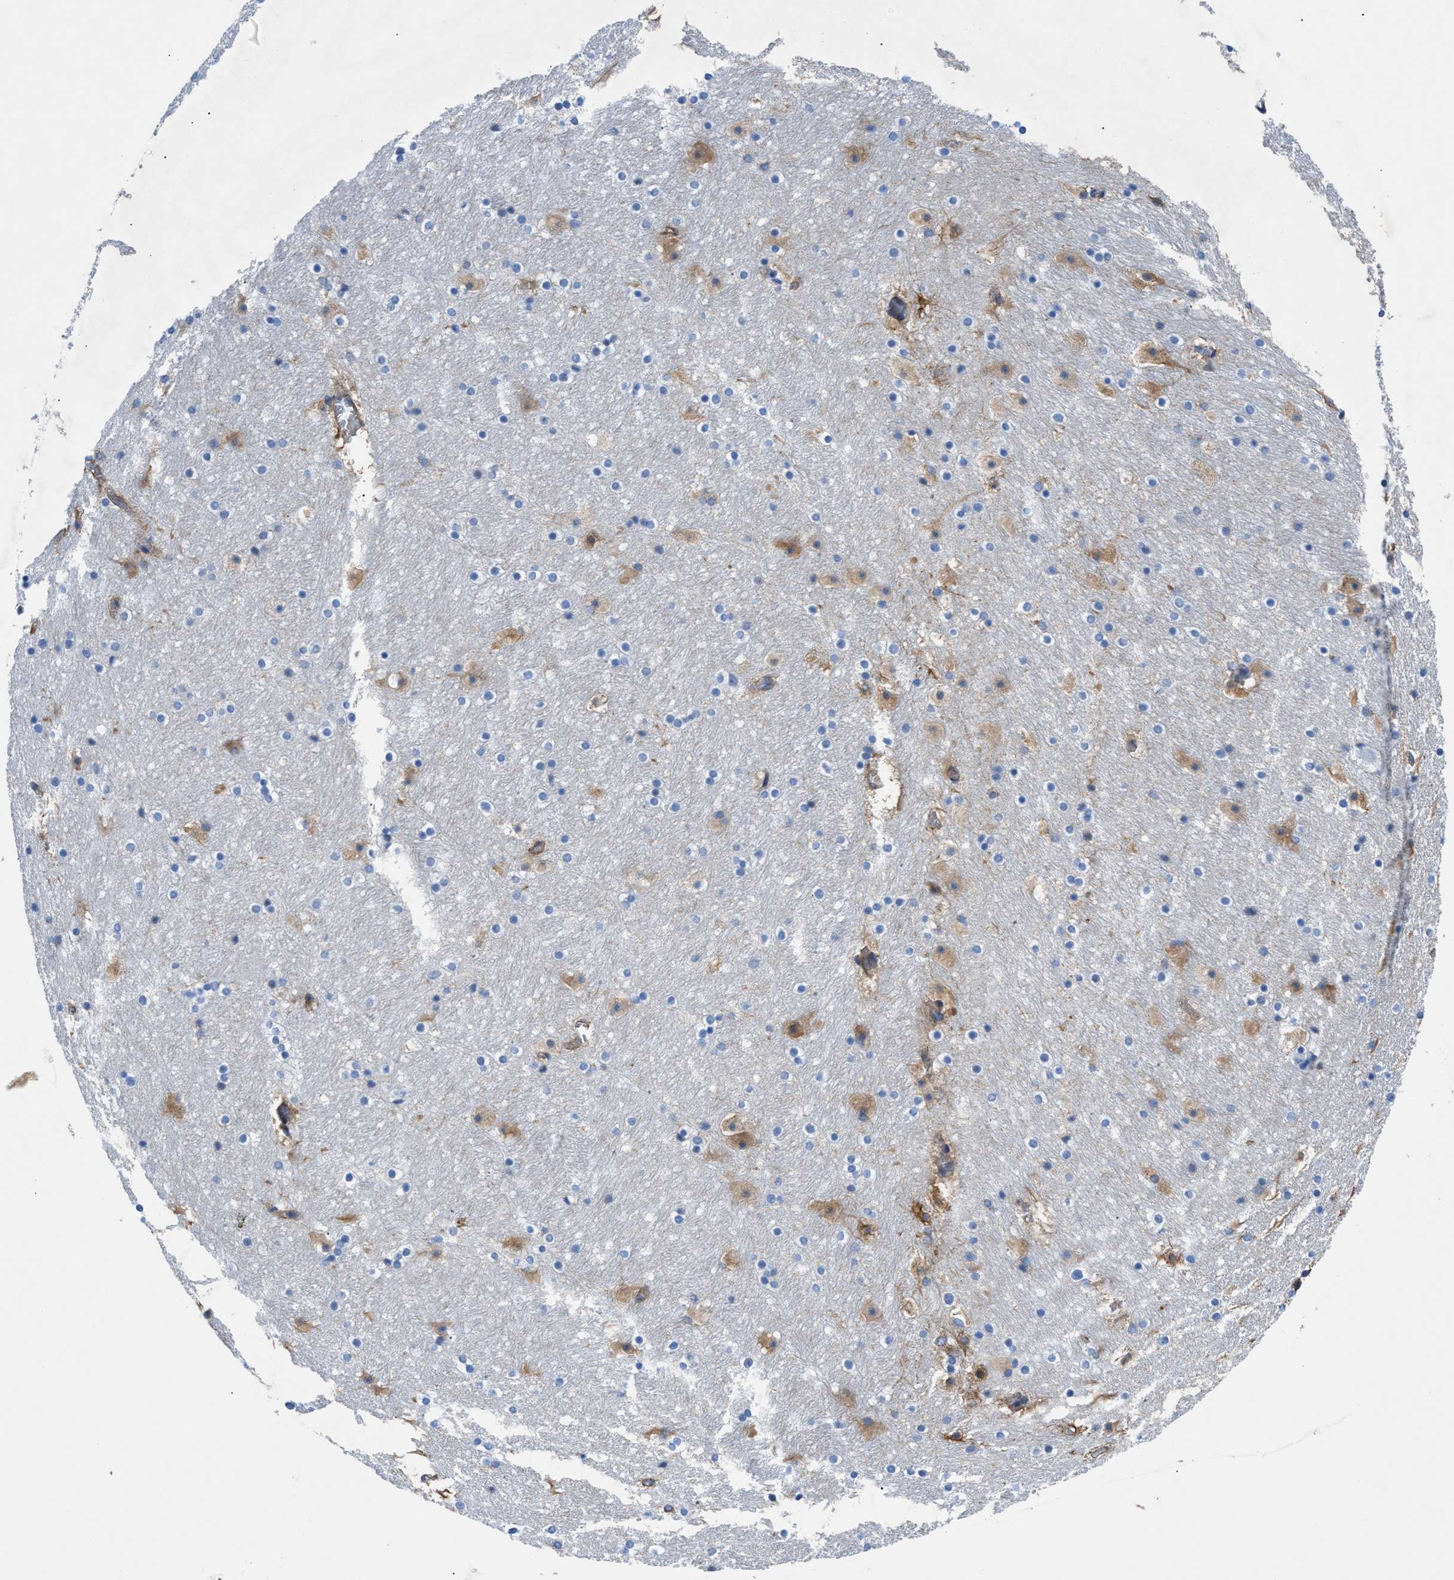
{"staining": {"intensity": "moderate", "quantity": "<25%", "location": "cytoplasmic/membranous"}, "tissue": "hippocampus", "cell_type": "Glial cells", "image_type": "normal", "snomed": [{"axis": "morphology", "description": "Normal tissue, NOS"}, {"axis": "topography", "description": "Hippocampus"}], "caption": "Immunohistochemical staining of unremarkable human hippocampus reveals <25% levels of moderate cytoplasmic/membranous protein expression in about <25% of glial cells.", "gene": "DMAC1", "patient": {"sex": "male", "age": 45}}